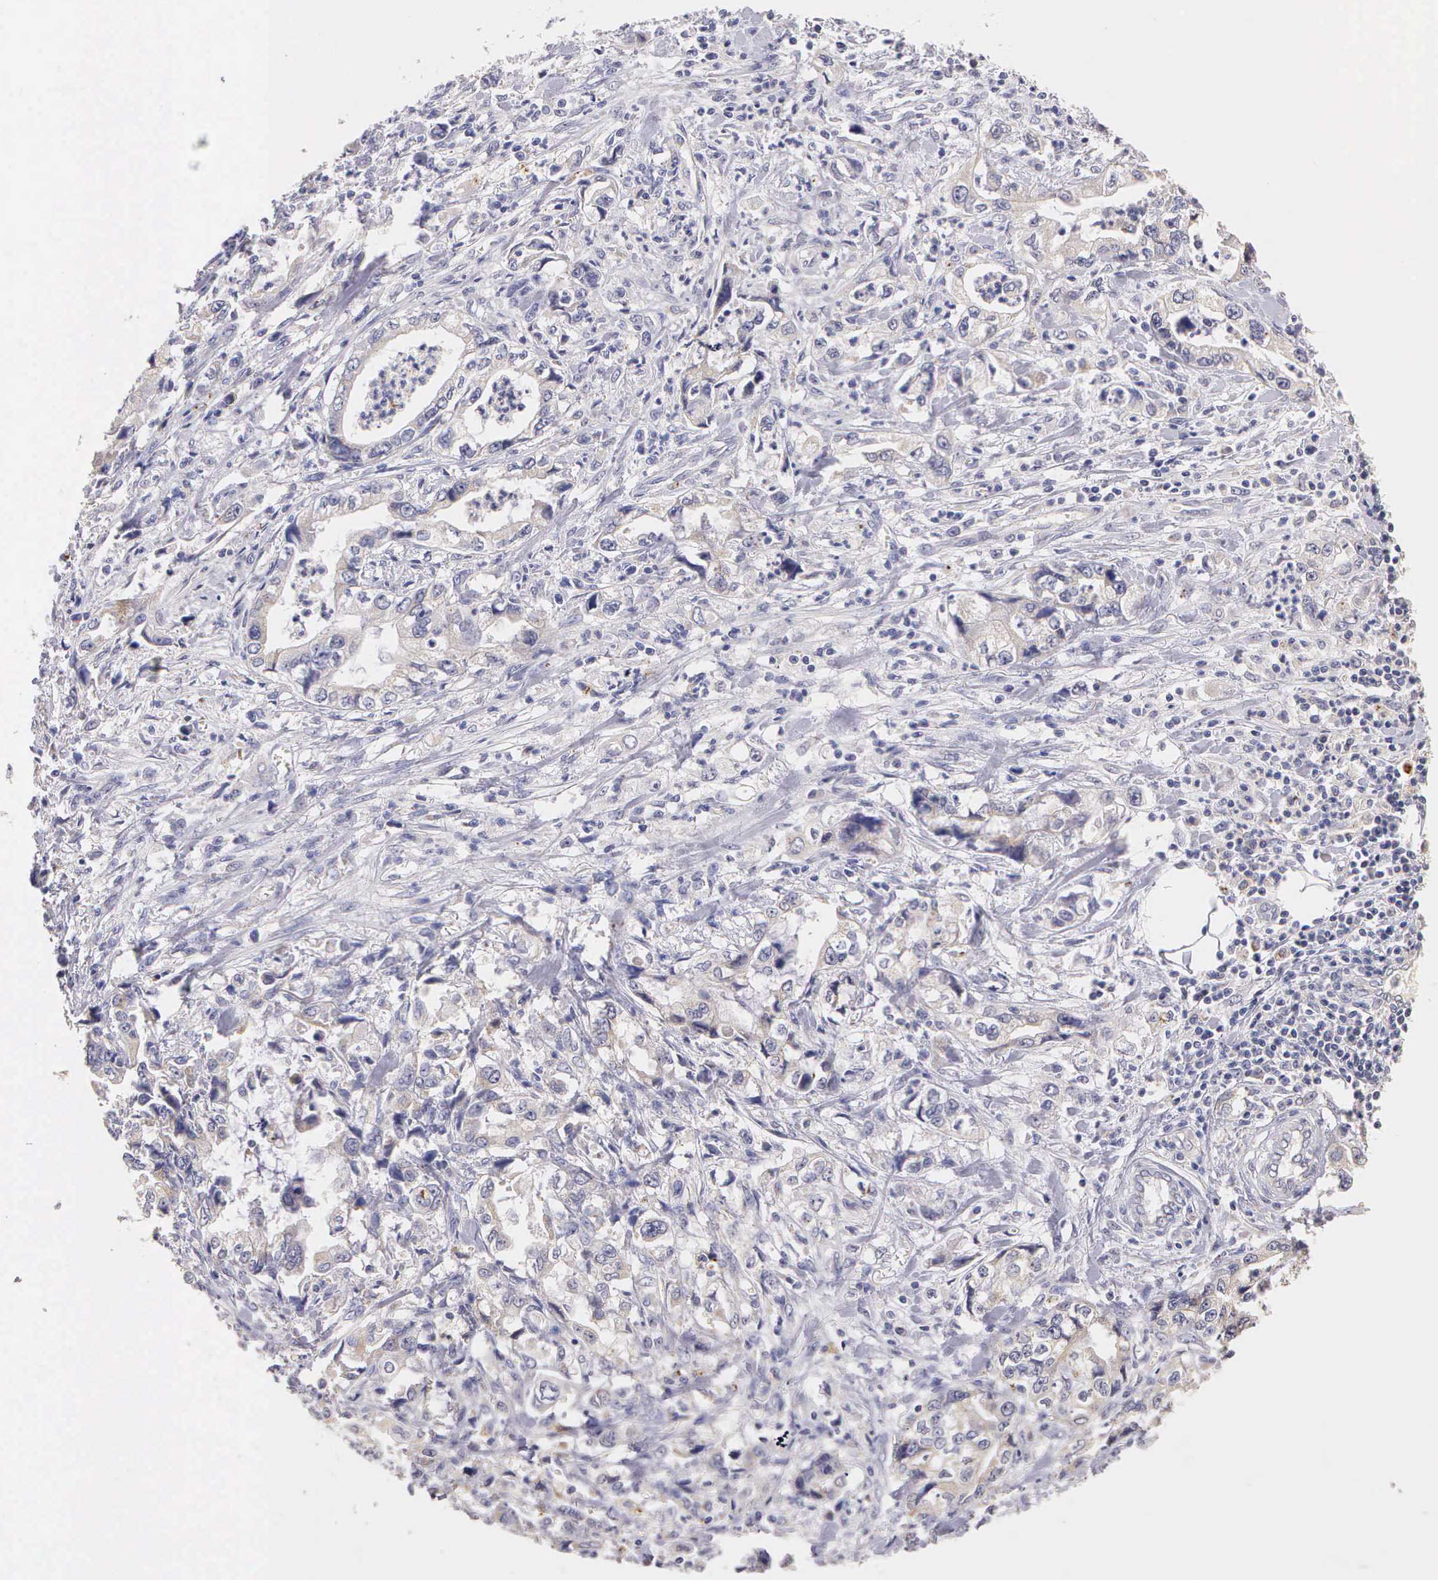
{"staining": {"intensity": "weak", "quantity": "<25%", "location": "cytoplasmic/membranous"}, "tissue": "stomach cancer", "cell_type": "Tumor cells", "image_type": "cancer", "snomed": [{"axis": "morphology", "description": "Adenocarcinoma, NOS"}, {"axis": "topography", "description": "Pancreas"}, {"axis": "topography", "description": "Stomach, upper"}], "caption": "This is an immunohistochemistry image of human adenocarcinoma (stomach). There is no staining in tumor cells.", "gene": "ESR1", "patient": {"sex": "male", "age": 77}}